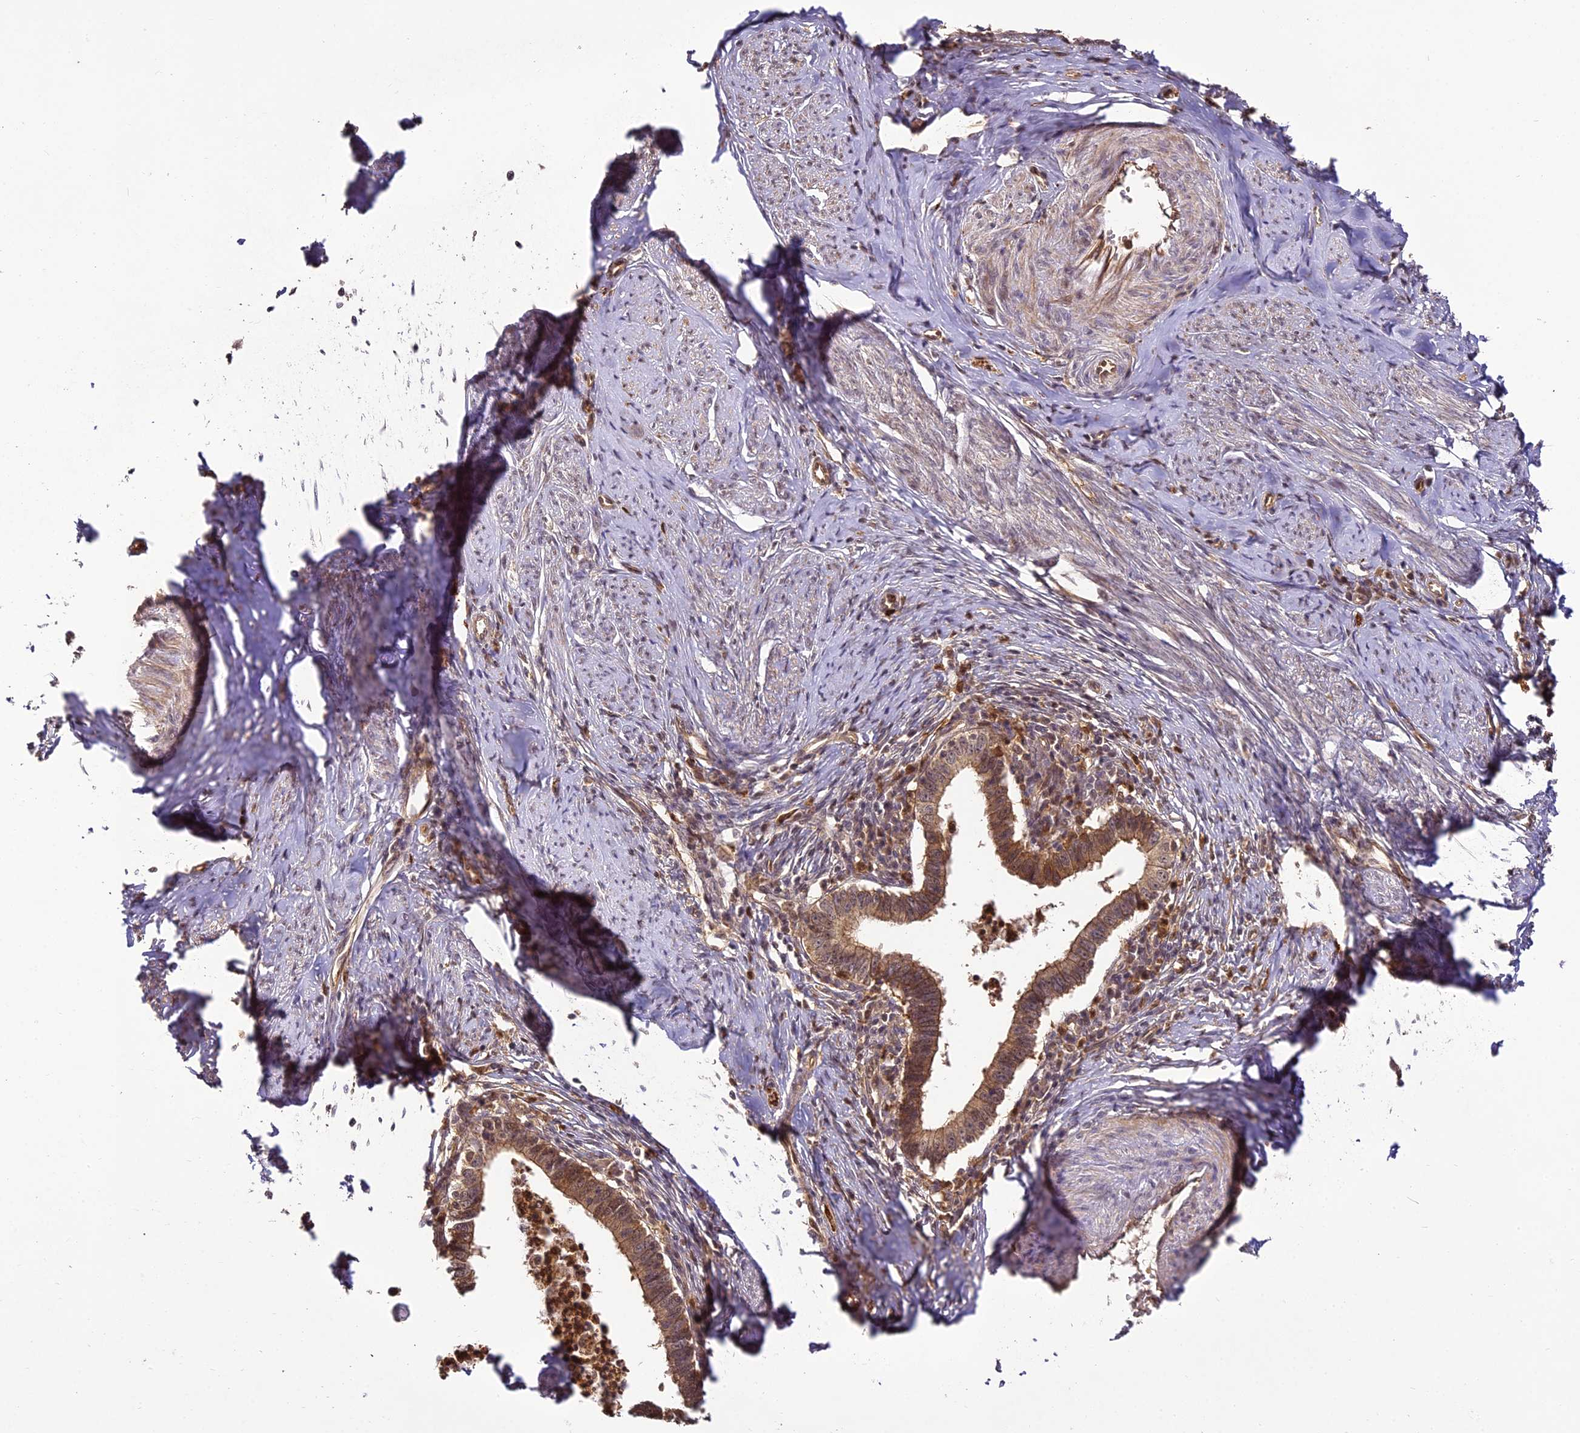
{"staining": {"intensity": "moderate", "quantity": ">75%", "location": "cytoplasmic/membranous"}, "tissue": "cervical cancer", "cell_type": "Tumor cells", "image_type": "cancer", "snomed": [{"axis": "morphology", "description": "Adenocarcinoma, NOS"}, {"axis": "topography", "description": "Cervix"}], "caption": "Moderate cytoplasmic/membranous staining is identified in about >75% of tumor cells in adenocarcinoma (cervical).", "gene": "BCDIN3D", "patient": {"sex": "female", "age": 36}}